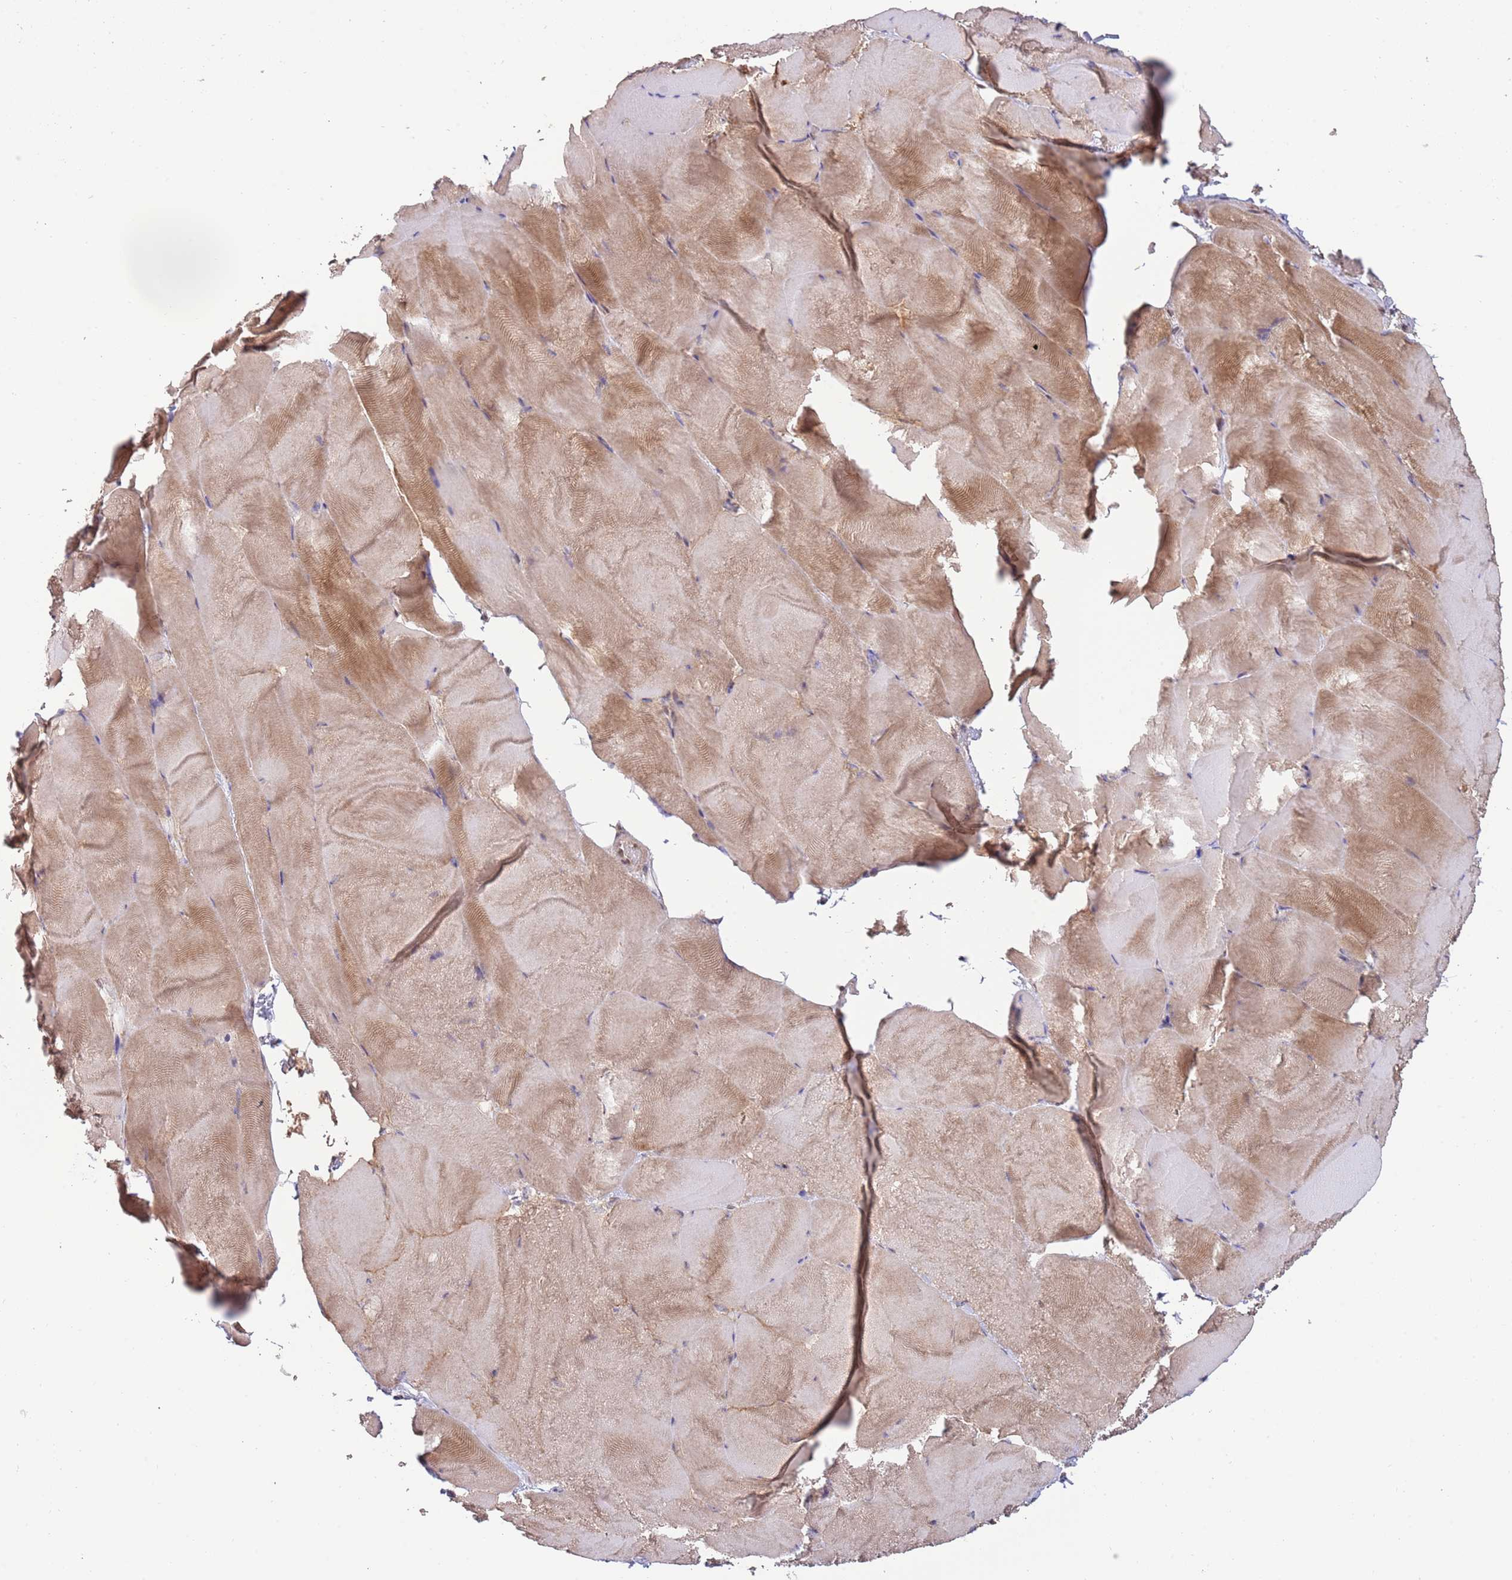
{"staining": {"intensity": "moderate", "quantity": "25%-75%", "location": "cytoplasmic/membranous"}, "tissue": "skeletal muscle", "cell_type": "Myocytes", "image_type": "normal", "snomed": [{"axis": "morphology", "description": "Normal tissue, NOS"}, {"axis": "topography", "description": "Skeletal muscle"}], "caption": "Immunohistochemistry of unremarkable skeletal muscle exhibits medium levels of moderate cytoplasmic/membranous staining in about 25%-75% of myocytes.", "gene": "ZBTB7A", "patient": {"sex": "female", "age": 64}}